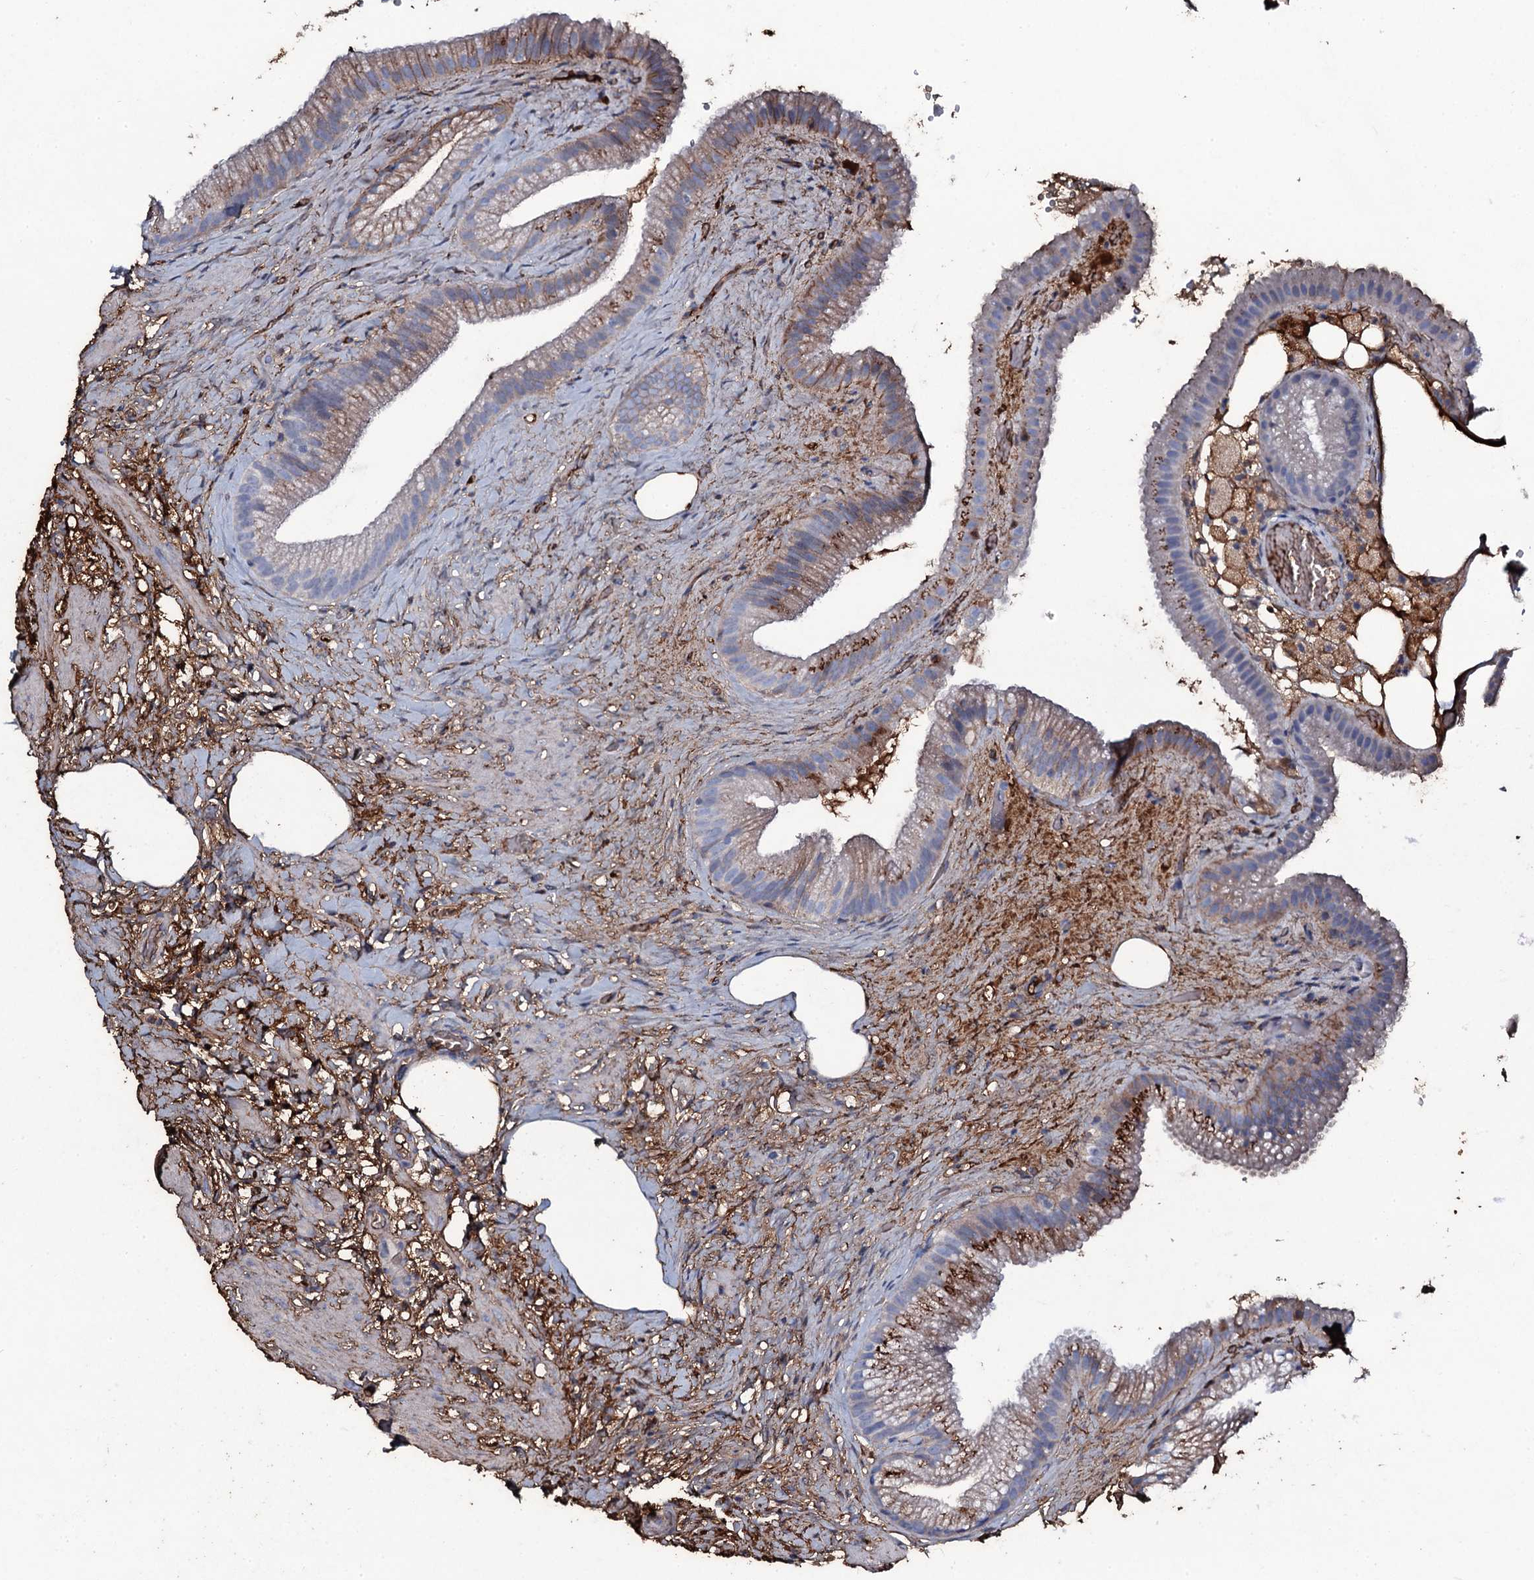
{"staining": {"intensity": "strong", "quantity": ">75%", "location": "cytoplasmic/membranous"}, "tissue": "gallbladder", "cell_type": "Glandular cells", "image_type": "normal", "snomed": [{"axis": "morphology", "description": "Normal tissue, NOS"}, {"axis": "morphology", "description": "Inflammation, NOS"}, {"axis": "topography", "description": "Gallbladder"}], "caption": "A brown stain highlights strong cytoplasmic/membranous staining of a protein in glandular cells of unremarkable human gallbladder.", "gene": "EDN1", "patient": {"sex": "male", "age": 51}}